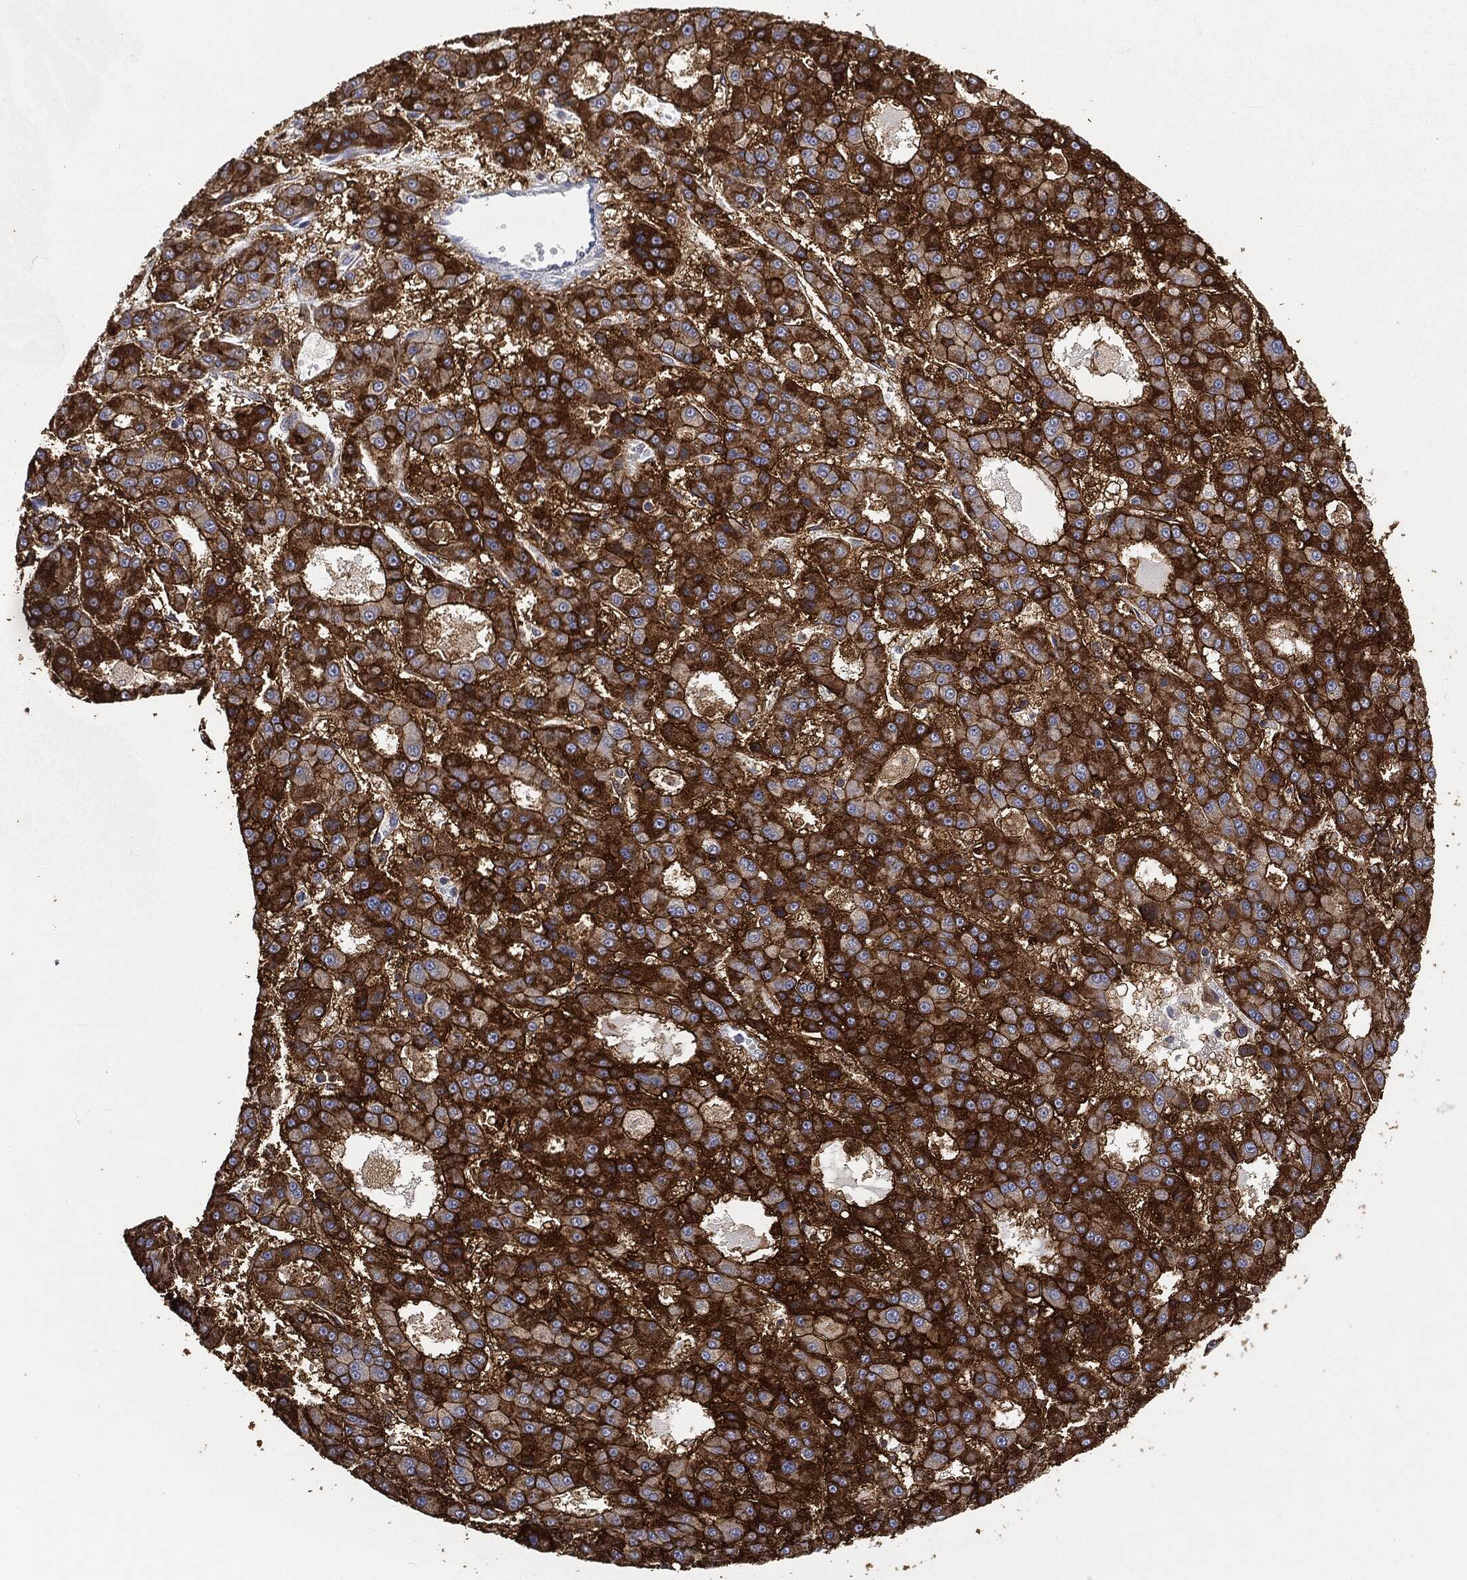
{"staining": {"intensity": "strong", "quantity": ">75%", "location": "cytoplasmic/membranous"}, "tissue": "liver cancer", "cell_type": "Tumor cells", "image_type": "cancer", "snomed": [{"axis": "morphology", "description": "Carcinoma, Hepatocellular, NOS"}, {"axis": "topography", "description": "Liver"}], "caption": "Tumor cells reveal strong cytoplasmic/membranous staining in about >75% of cells in hepatocellular carcinoma (liver).", "gene": "SLC2A2", "patient": {"sex": "male", "age": 70}}